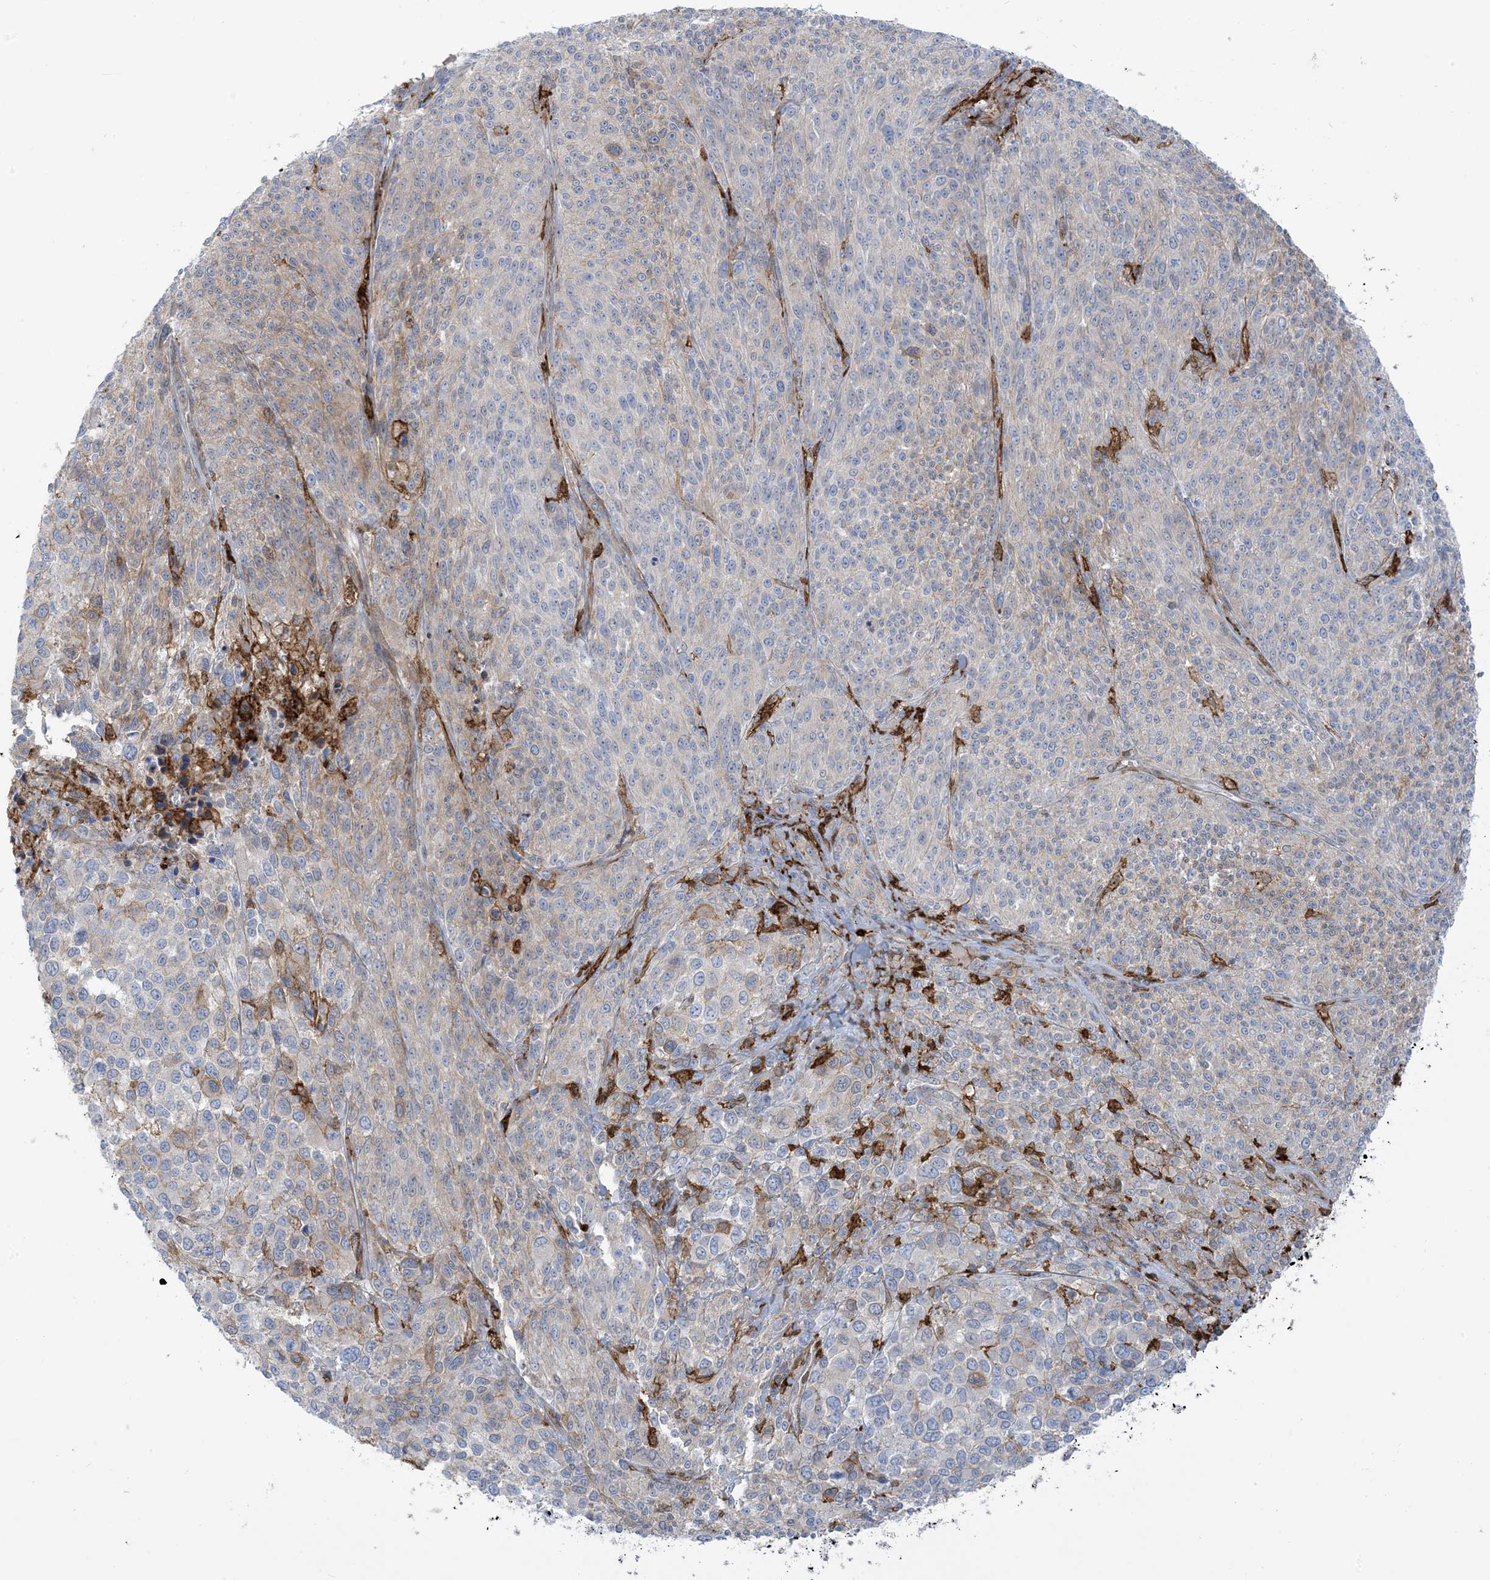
{"staining": {"intensity": "negative", "quantity": "none", "location": "none"}, "tissue": "melanoma", "cell_type": "Tumor cells", "image_type": "cancer", "snomed": [{"axis": "morphology", "description": "Malignant melanoma, NOS"}, {"axis": "topography", "description": "Skin of trunk"}], "caption": "Image shows no protein staining in tumor cells of malignant melanoma tissue.", "gene": "ICMT", "patient": {"sex": "male", "age": 71}}